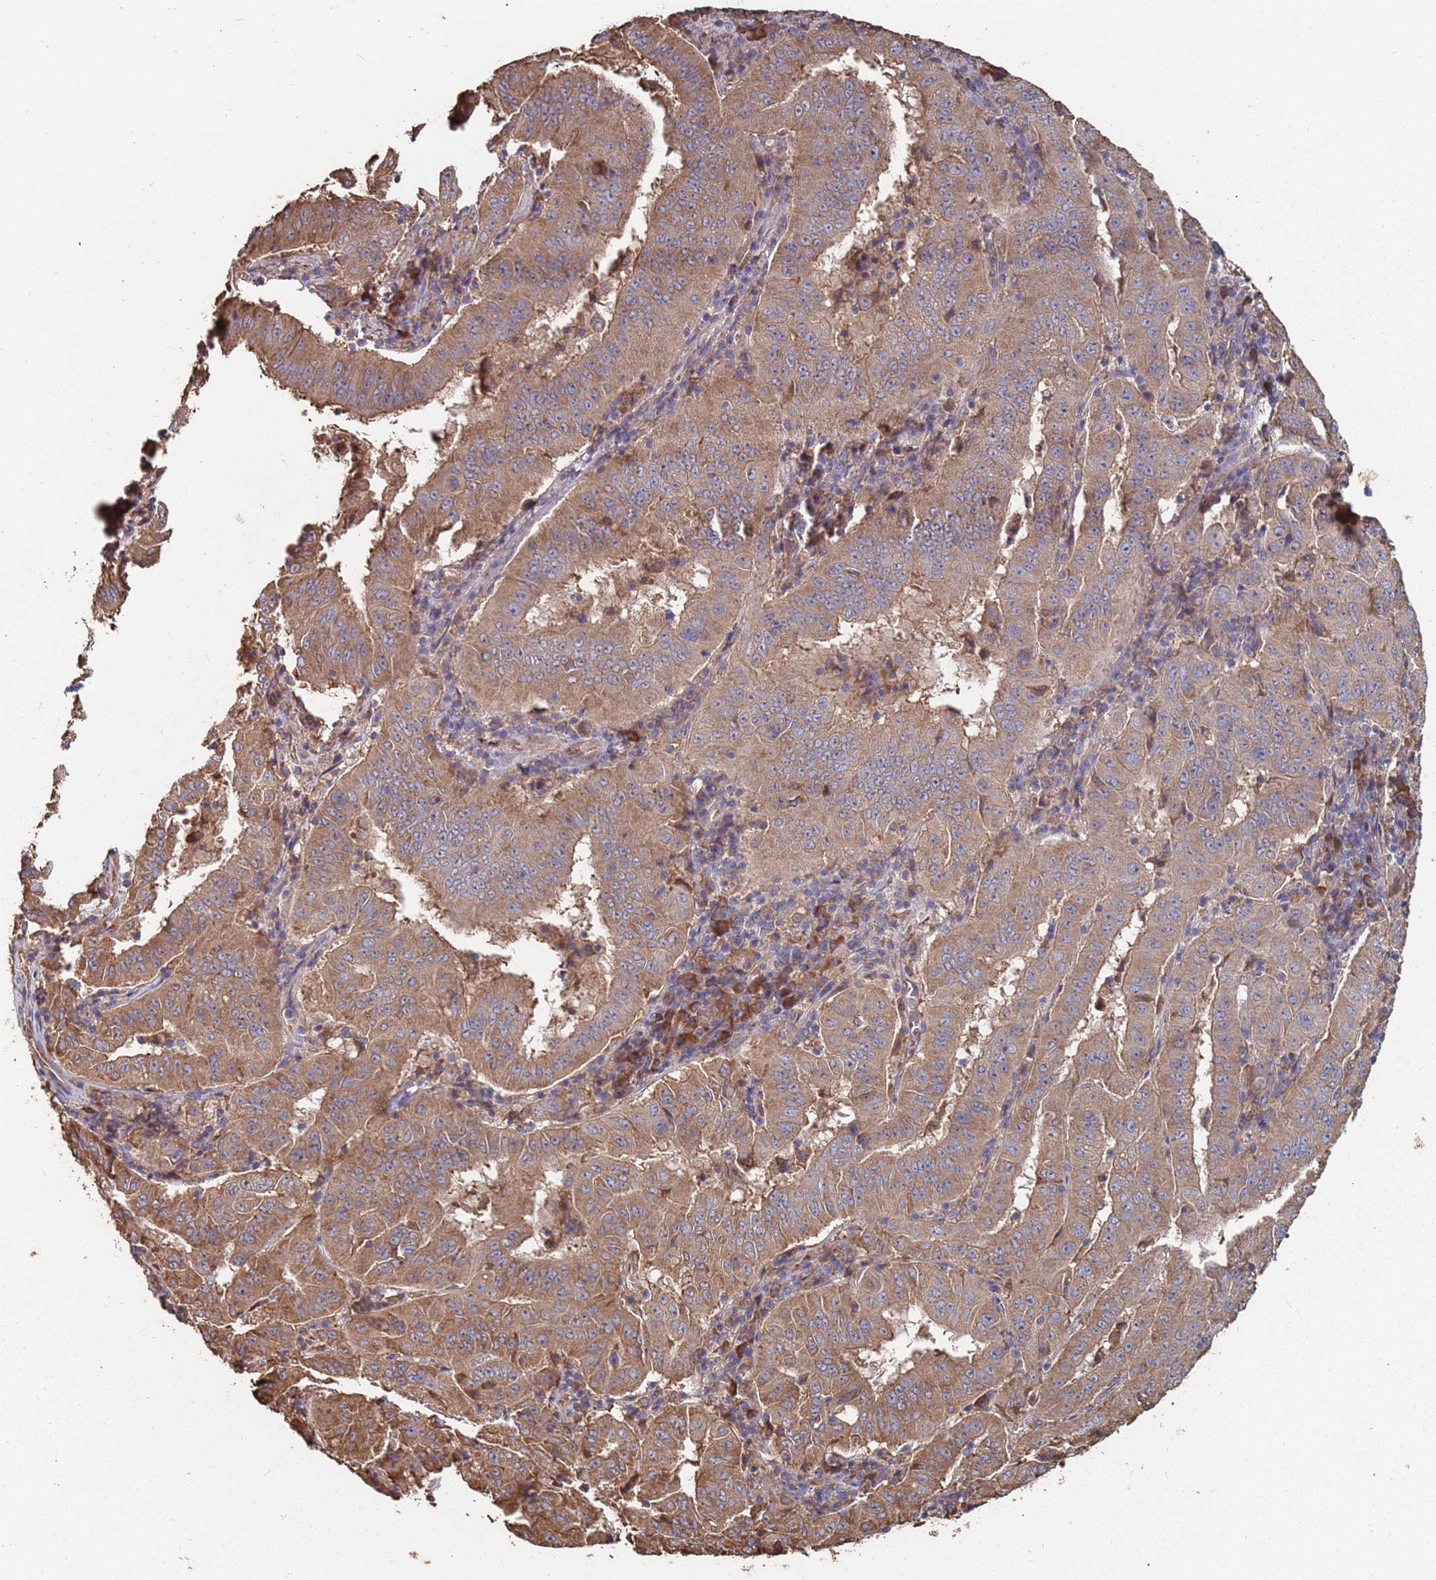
{"staining": {"intensity": "moderate", "quantity": ">75%", "location": "cytoplasmic/membranous"}, "tissue": "pancreatic cancer", "cell_type": "Tumor cells", "image_type": "cancer", "snomed": [{"axis": "morphology", "description": "Adenocarcinoma, NOS"}, {"axis": "topography", "description": "Pancreas"}], "caption": "Moderate cytoplasmic/membranous staining for a protein is seen in approximately >75% of tumor cells of pancreatic cancer (adenocarcinoma) using IHC.", "gene": "ATG5", "patient": {"sex": "male", "age": 63}}